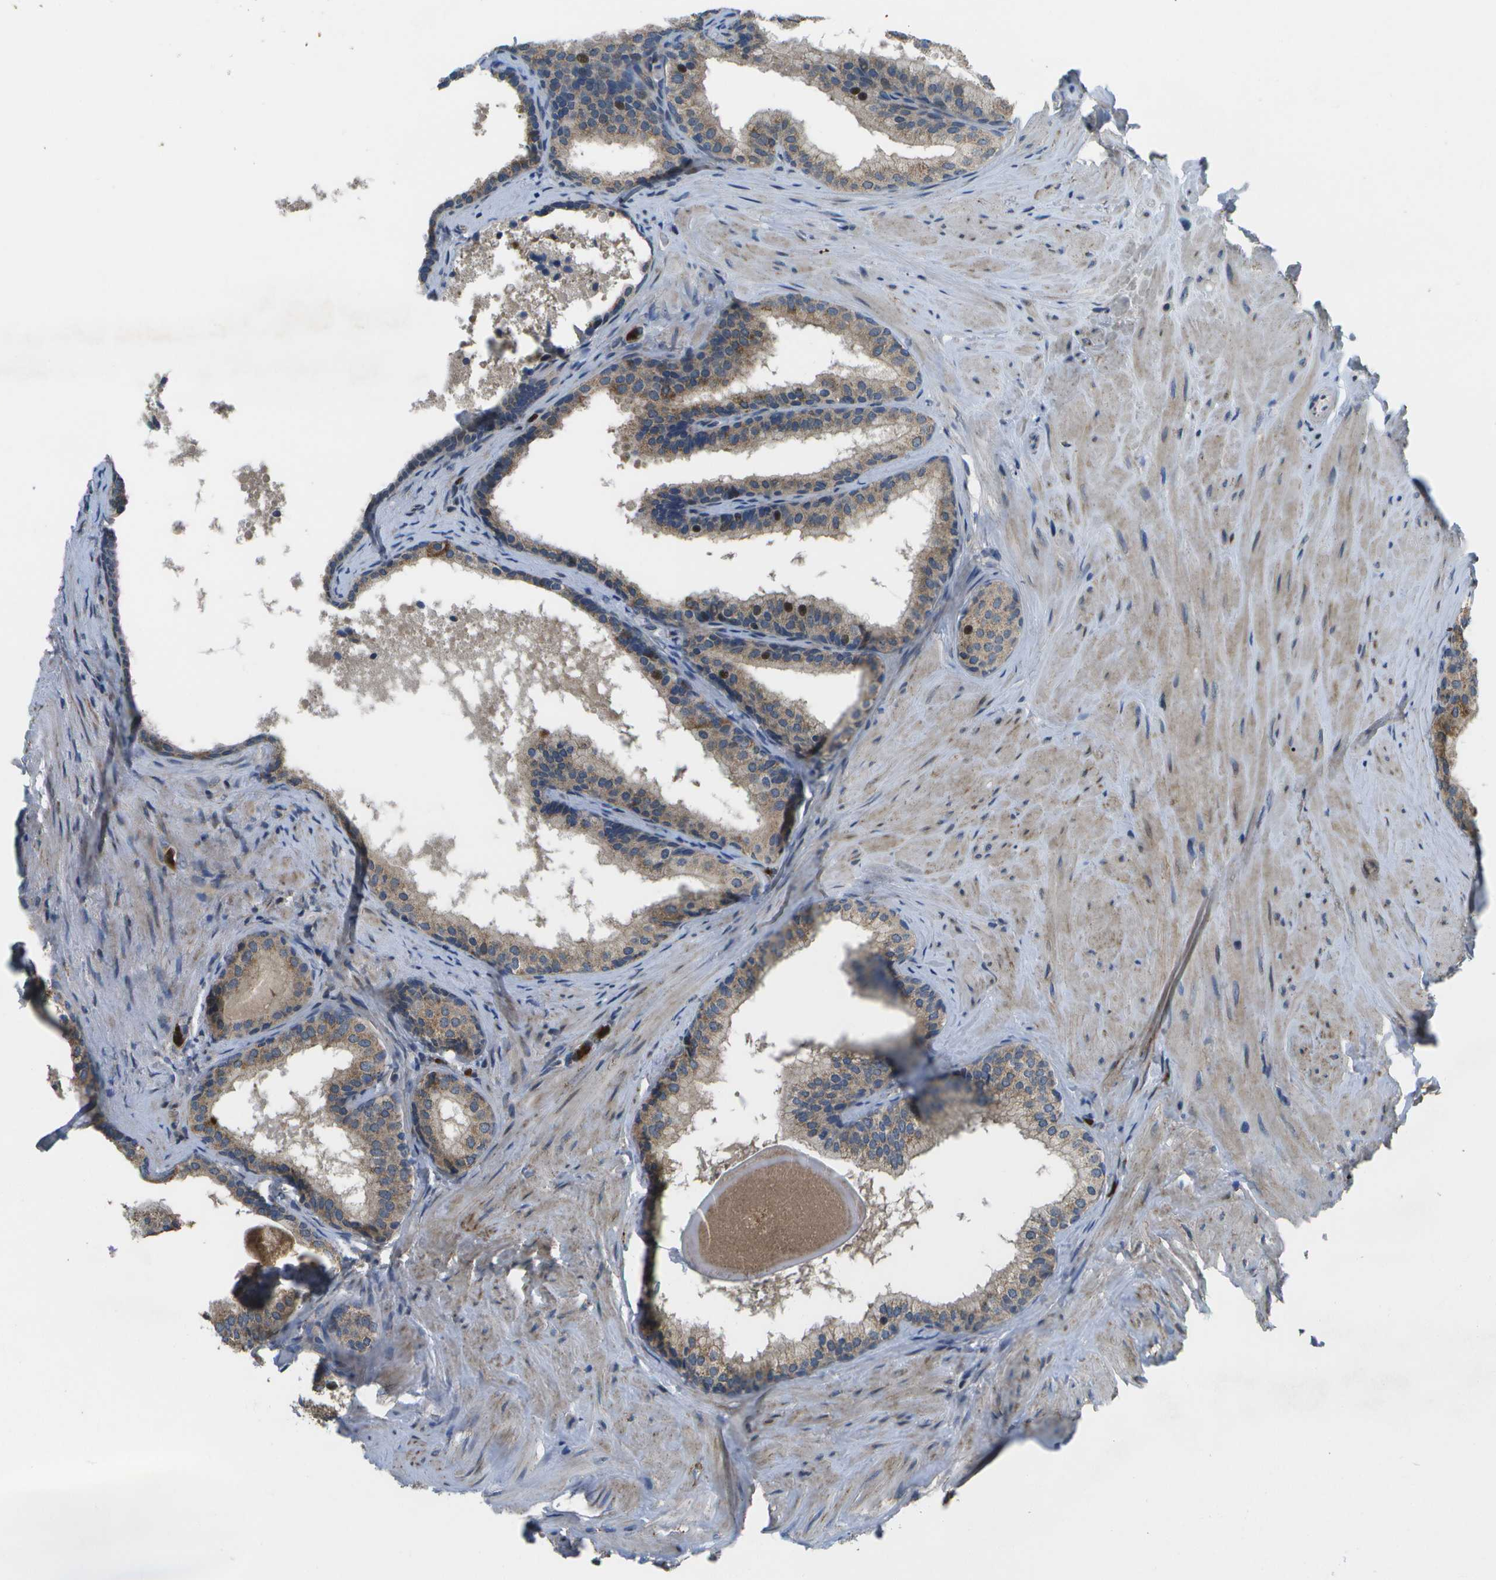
{"staining": {"intensity": "moderate", "quantity": ">75%", "location": "cytoplasmic/membranous"}, "tissue": "prostate cancer", "cell_type": "Tumor cells", "image_type": "cancer", "snomed": [{"axis": "morphology", "description": "Adenocarcinoma, Low grade"}, {"axis": "topography", "description": "Prostate"}], "caption": "Human adenocarcinoma (low-grade) (prostate) stained for a protein (brown) demonstrates moderate cytoplasmic/membranous positive positivity in approximately >75% of tumor cells.", "gene": "GALNT15", "patient": {"sex": "male", "age": 69}}